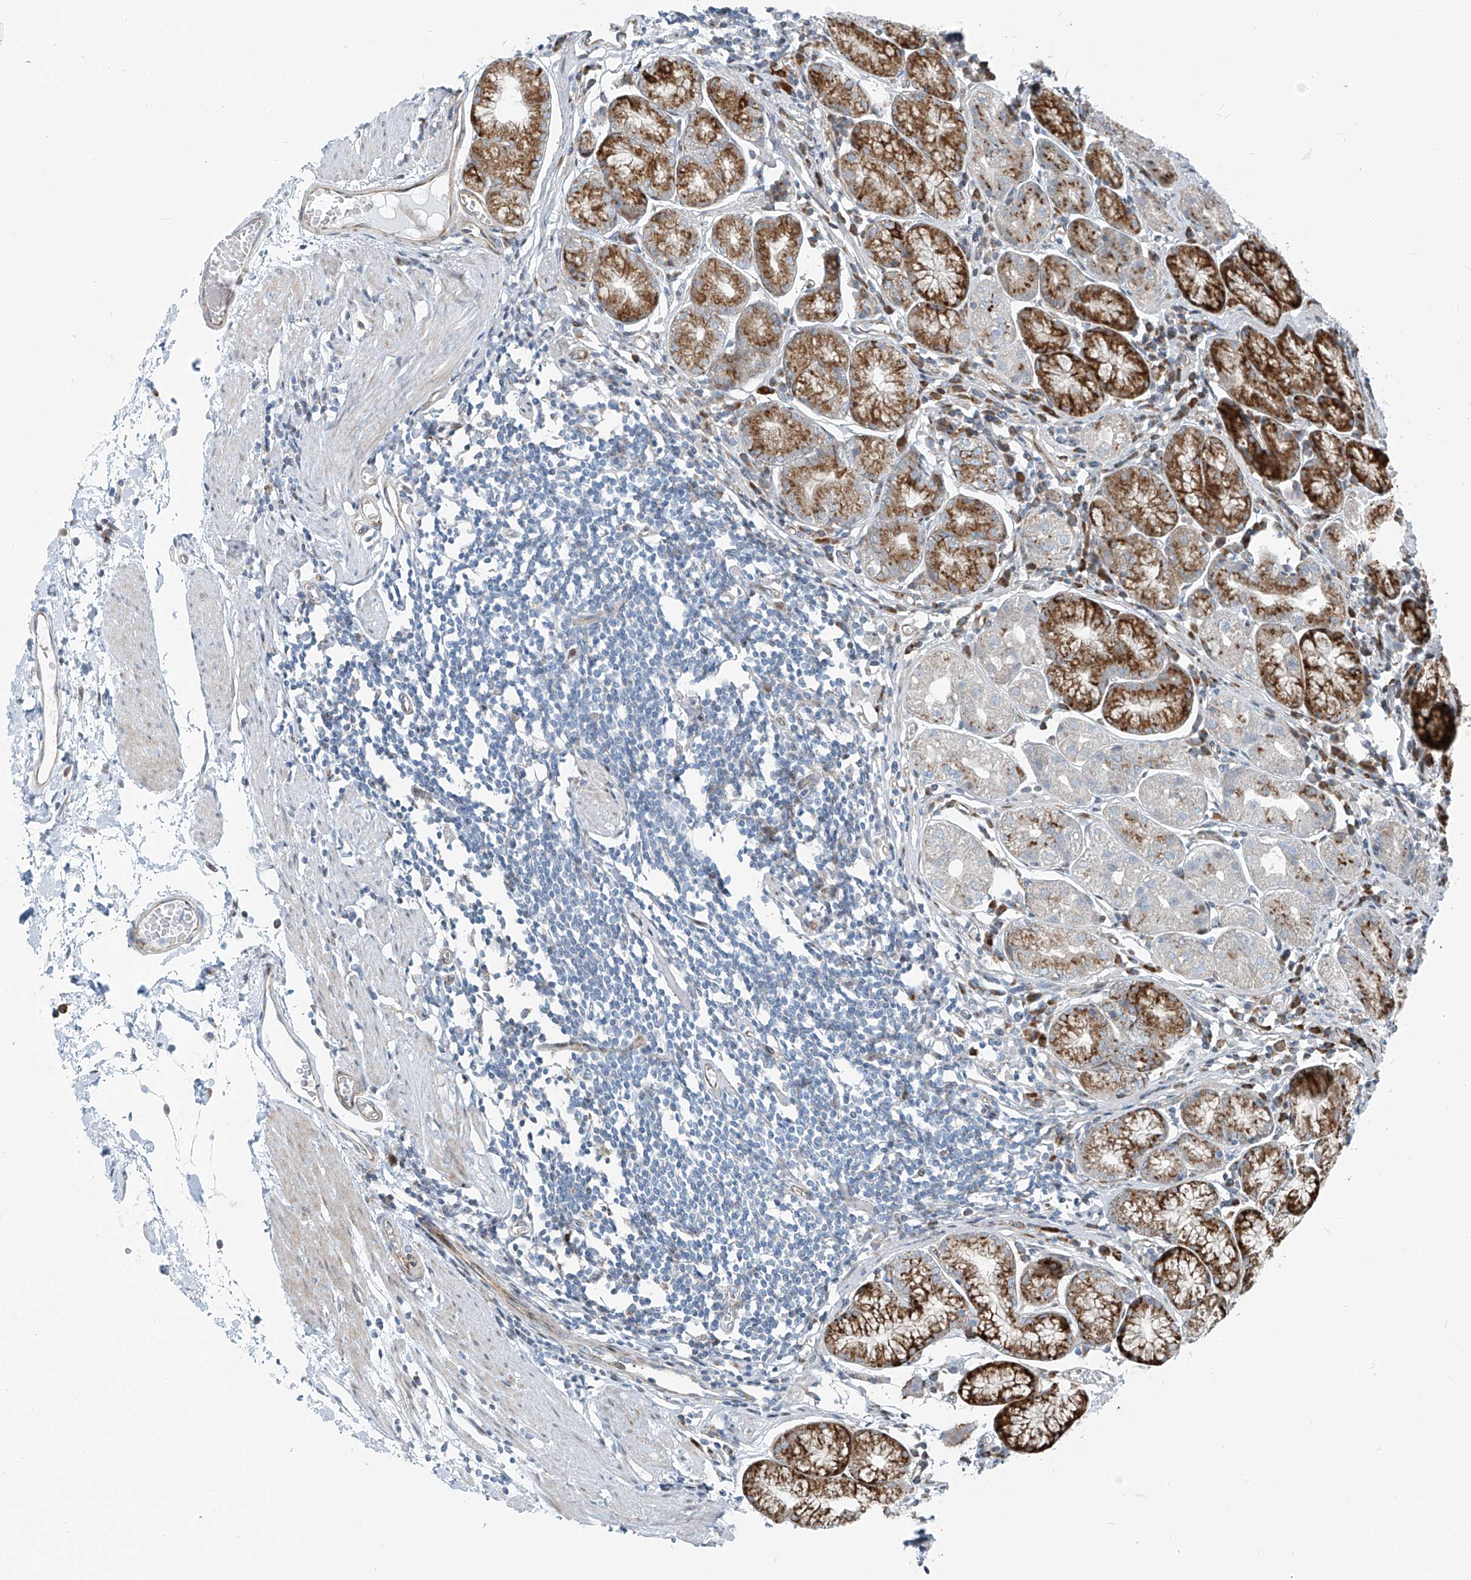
{"staining": {"intensity": "strong", "quantity": "25%-75%", "location": "cytoplasmic/membranous"}, "tissue": "stomach", "cell_type": "Glandular cells", "image_type": "normal", "snomed": [{"axis": "morphology", "description": "Normal tissue, NOS"}, {"axis": "topography", "description": "Stomach"}], "caption": "Strong cytoplasmic/membranous positivity for a protein is present in approximately 25%-75% of glandular cells of benign stomach using immunohistochemistry (IHC).", "gene": "HIC2", "patient": {"sex": "male", "age": 55}}